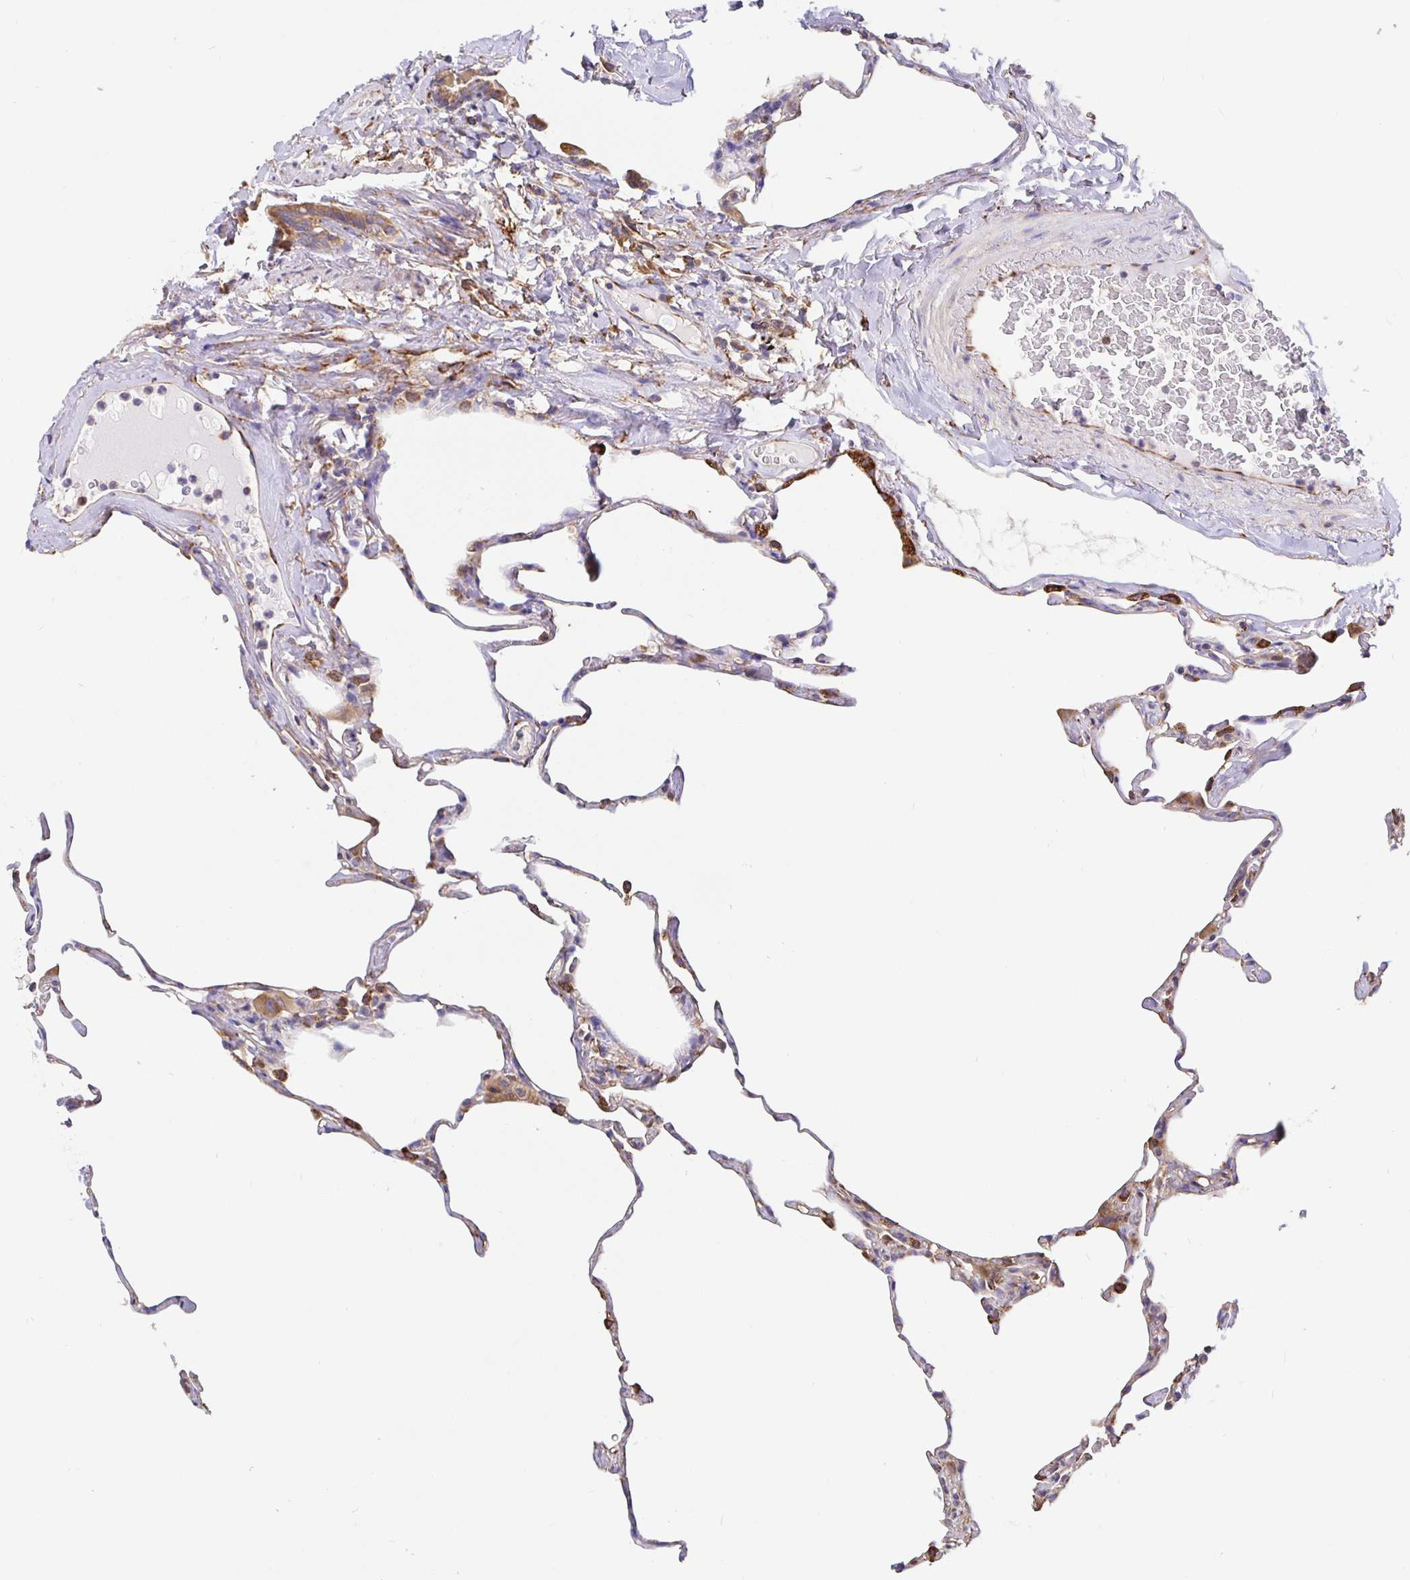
{"staining": {"intensity": "moderate", "quantity": "25%-75%", "location": "cytoplasmic/membranous"}, "tissue": "lung", "cell_type": "Alveolar cells", "image_type": "normal", "snomed": [{"axis": "morphology", "description": "Normal tissue, NOS"}, {"axis": "topography", "description": "Lung"}], "caption": "Normal lung displays moderate cytoplasmic/membranous positivity in about 25%-75% of alveolar cells, visualized by immunohistochemistry.", "gene": "MAOA", "patient": {"sex": "male", "age": 65}}